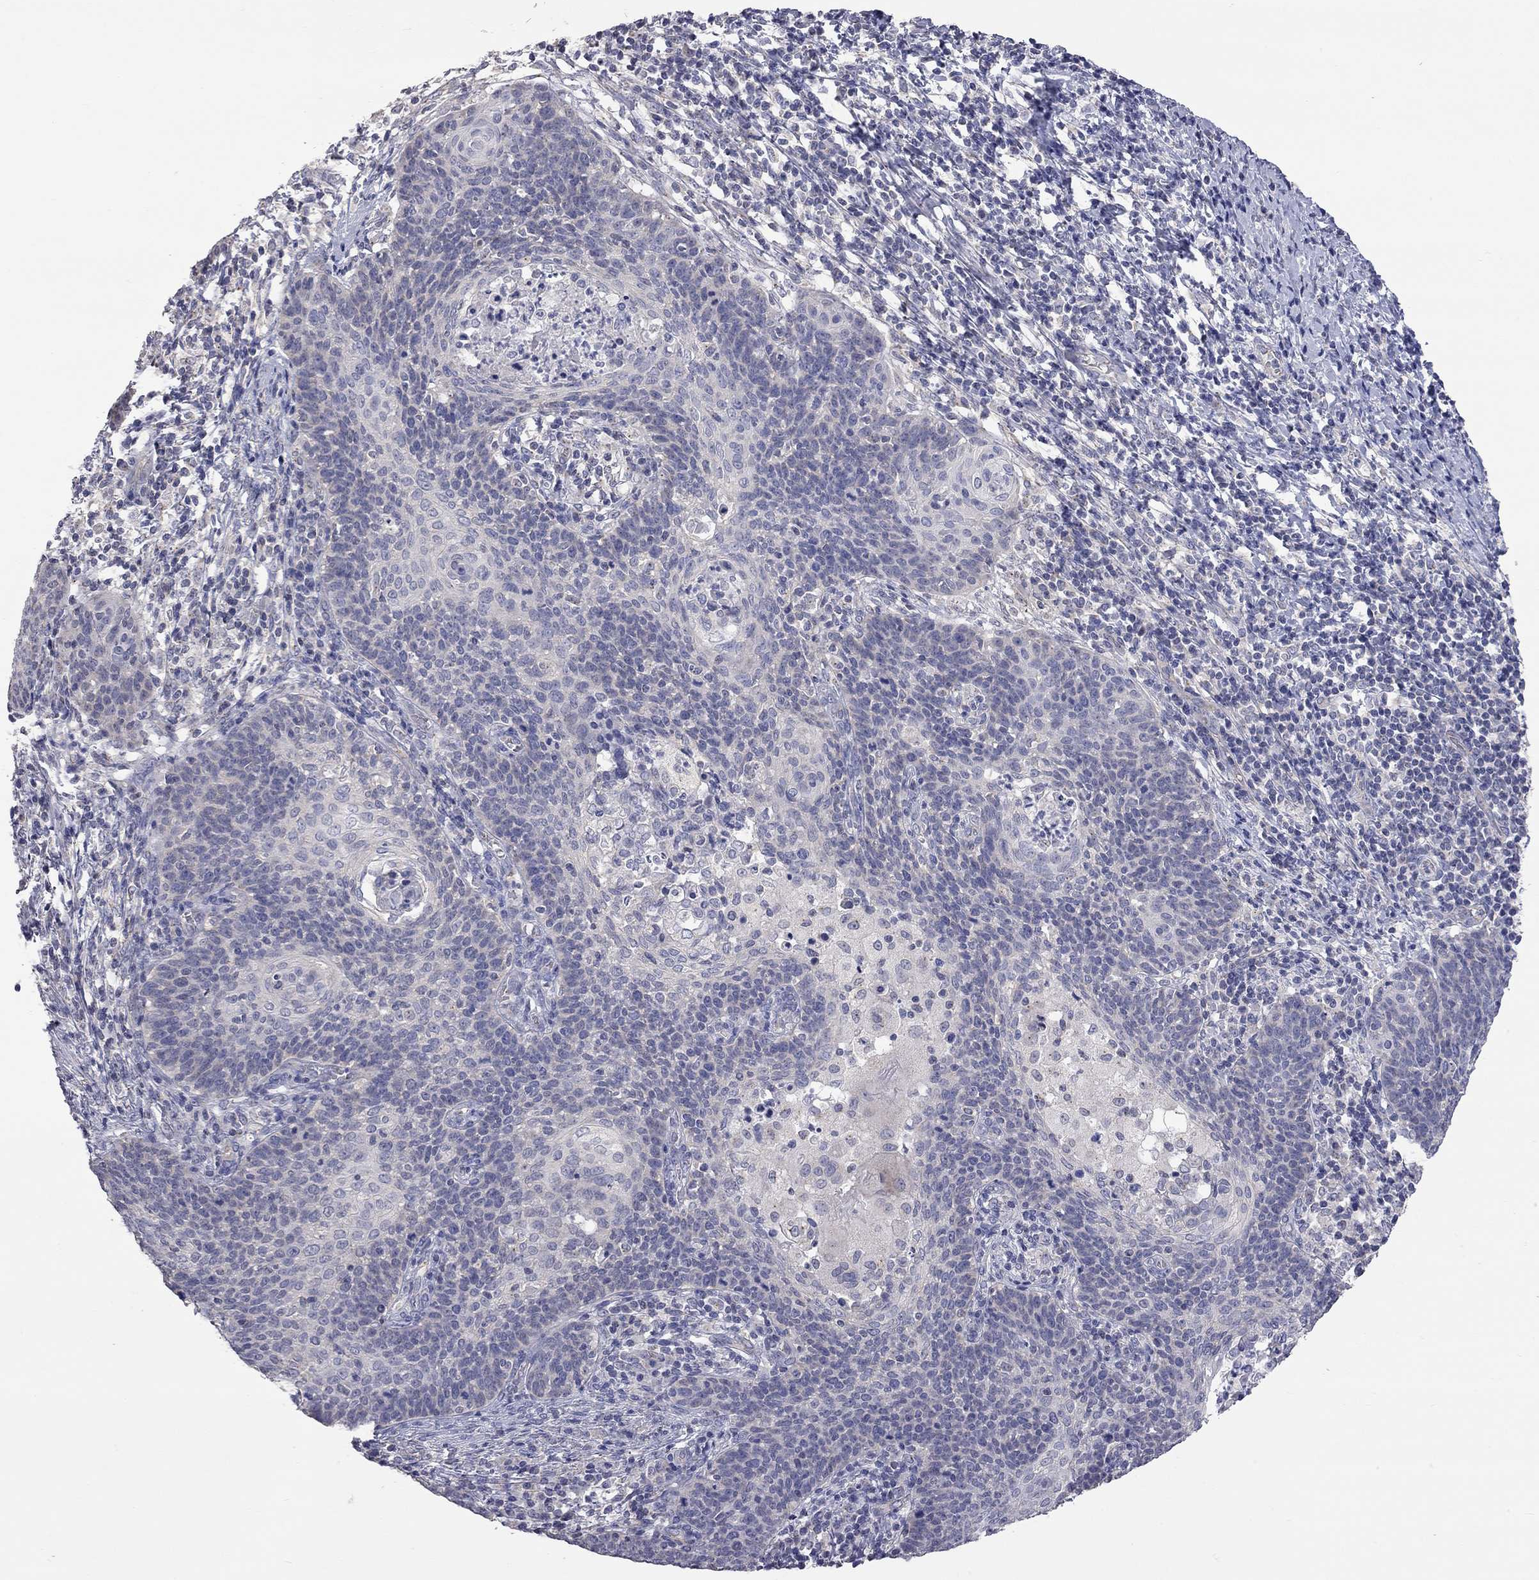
{"staining": {"intensity": "negative", "quantity": "none", "location": "none"}, "tissue": "cervical cancer", "cell_type": "Tumor cells", "image_type": "cancer", "snomed": [{"axis": "morphology", "description": "Squamous cell carcinoma, NOS"}, {"axis": "topography", "description": "Cervix"}], "caption": "An image of squamous cell carcinoma (cervical) stained for a protein reveals no brown staining in tumor cells.", "gene": "OPRK1", "patient": {"sex": "female", "age": 39}}